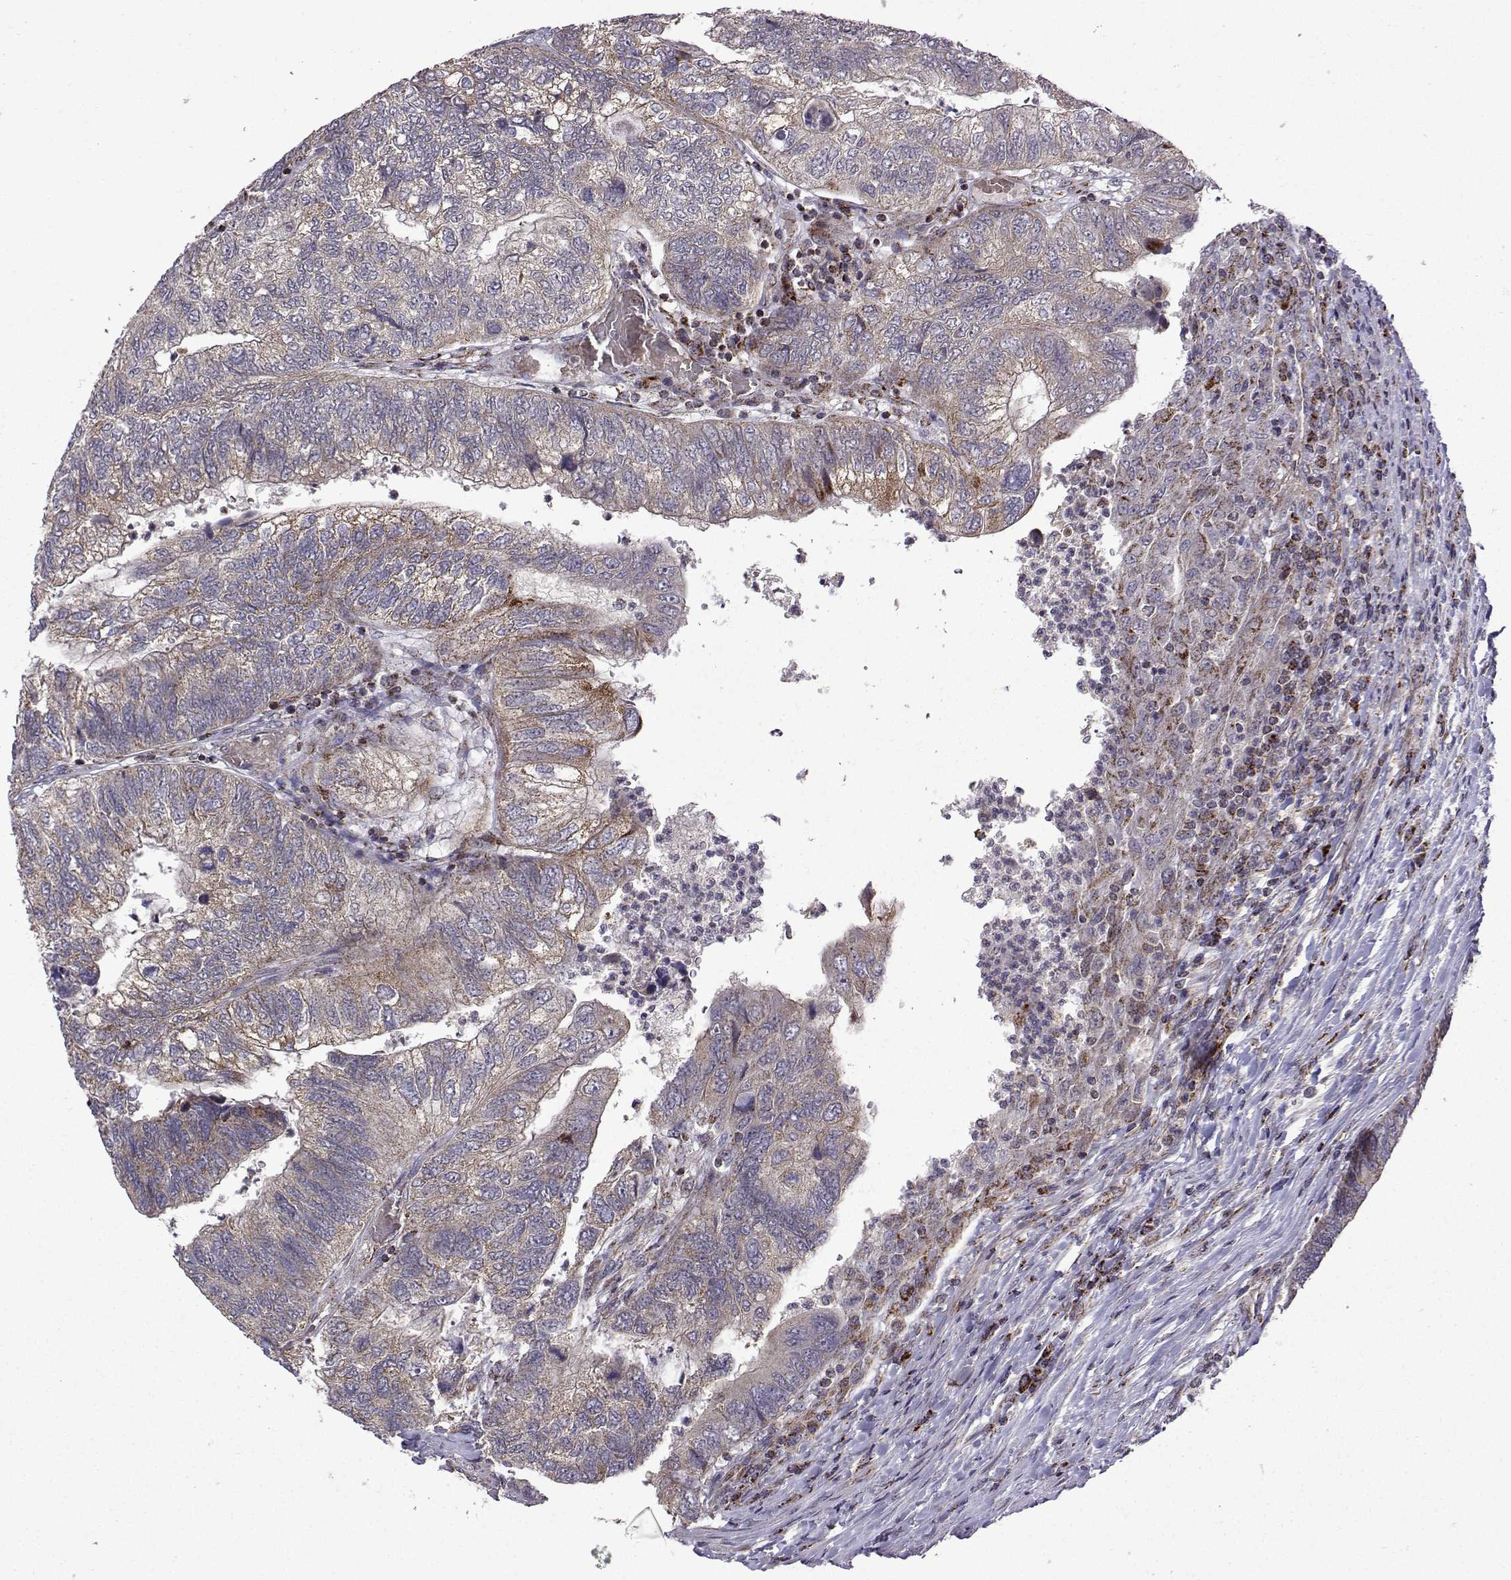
{"staining": {"intensity": "weak", "quantity": "<25%", "location": "cytoplasmic/membranous"}, "tissue": "colorectal cancer", "cell_type": "Tumor cells", "image_type": "cancer", "snomed": [{"axis": "morphology", "description": "Adenocarcinoma, NOS"}, {"axis": "topography", "description": "Colon"}], "caption": "A high-resolution micrograph shows IHC staining of colorectal adenocarcinoma, which demonstrates no significant staining in tumor cells. (Stains: DAB (3,3'-diaminobenzidine) IHC with hematoxylin counter stain, Microscopy: brightfield microscopy at high magnification).", "gene": "TAB2", "patient": {"sex": "female", "age": 67}}